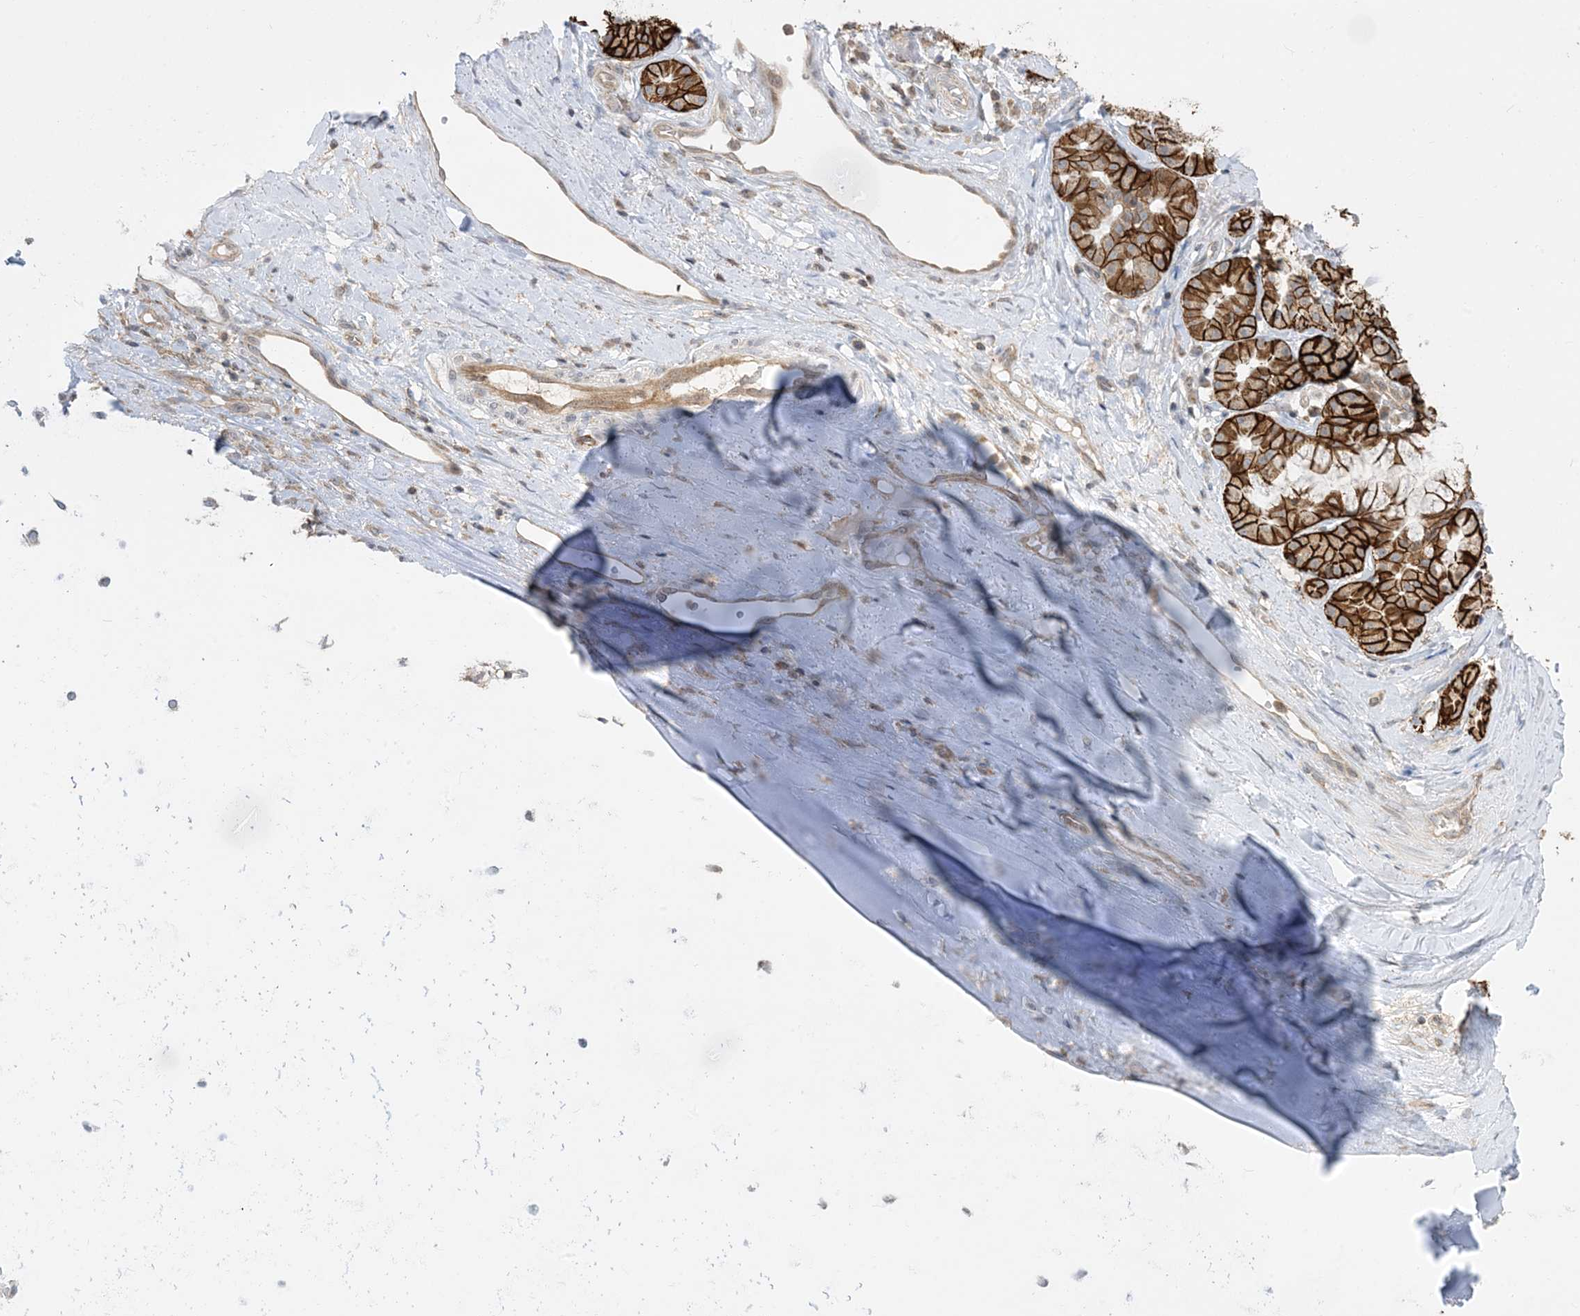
{"staining": {"intensity": "negative", "quantity": "none", "location": "none"}, "tissue": "adipose tissue", "cell_type": "Adipocytes", "image_type": "normal", "snomed": [{"axis": "morphology", "description": "Normal tissue, NOS"}, {"axis": "morphology", "description": "Basal cell carcinoma"}, {"axis": "topography", "description": "Cartilage tissue"}, {"axis": "topography", "description": "Nasopharynx"}, {"axis": "topography", "description": "Oral tissue"}], "caption": "The micrograph exhibits no significant positivity in adipocytes of adipose tissue.", "gene": "CASP4", "patient": {"sex": "female", "age": 77}}